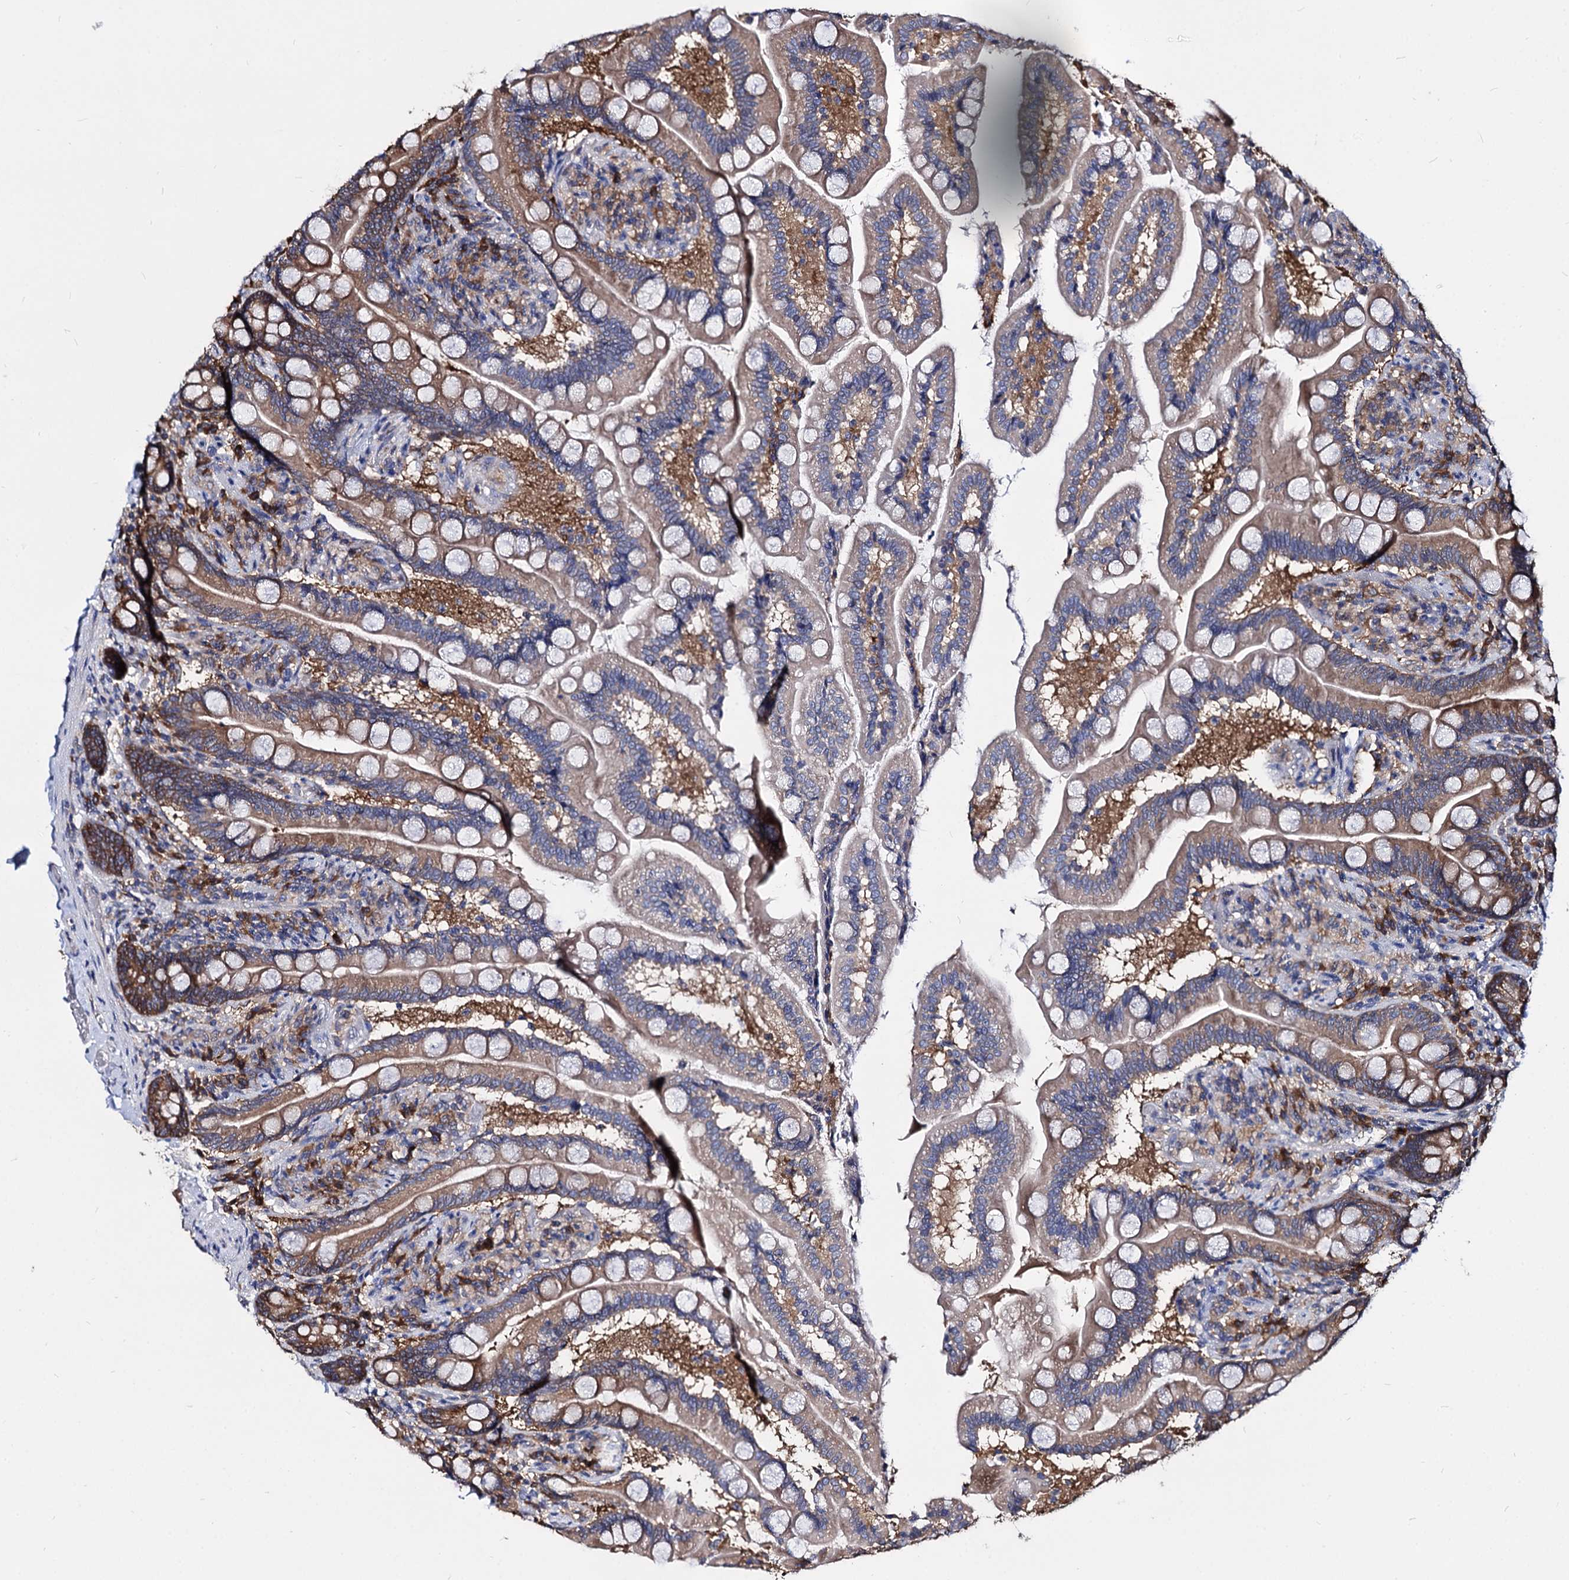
{"staining": {"intensity": "moderate", "quantity": "25%-75%", "location": "cytoplasmic/membranous"}, "tissue": "small intestine", "cell_type": "Glandular cells", "image_type": "normal", "snomed": [{"axis": "morphology", "description": "Normal tissue, NOS"}, {"axis": "topography", "description": "Small intestine"}], "caption": "Small intestine stained with a protein marker shows moderate staining in glandular cells.", "gene": "NME1", "patient": {"sex": "female", "age": 64}}